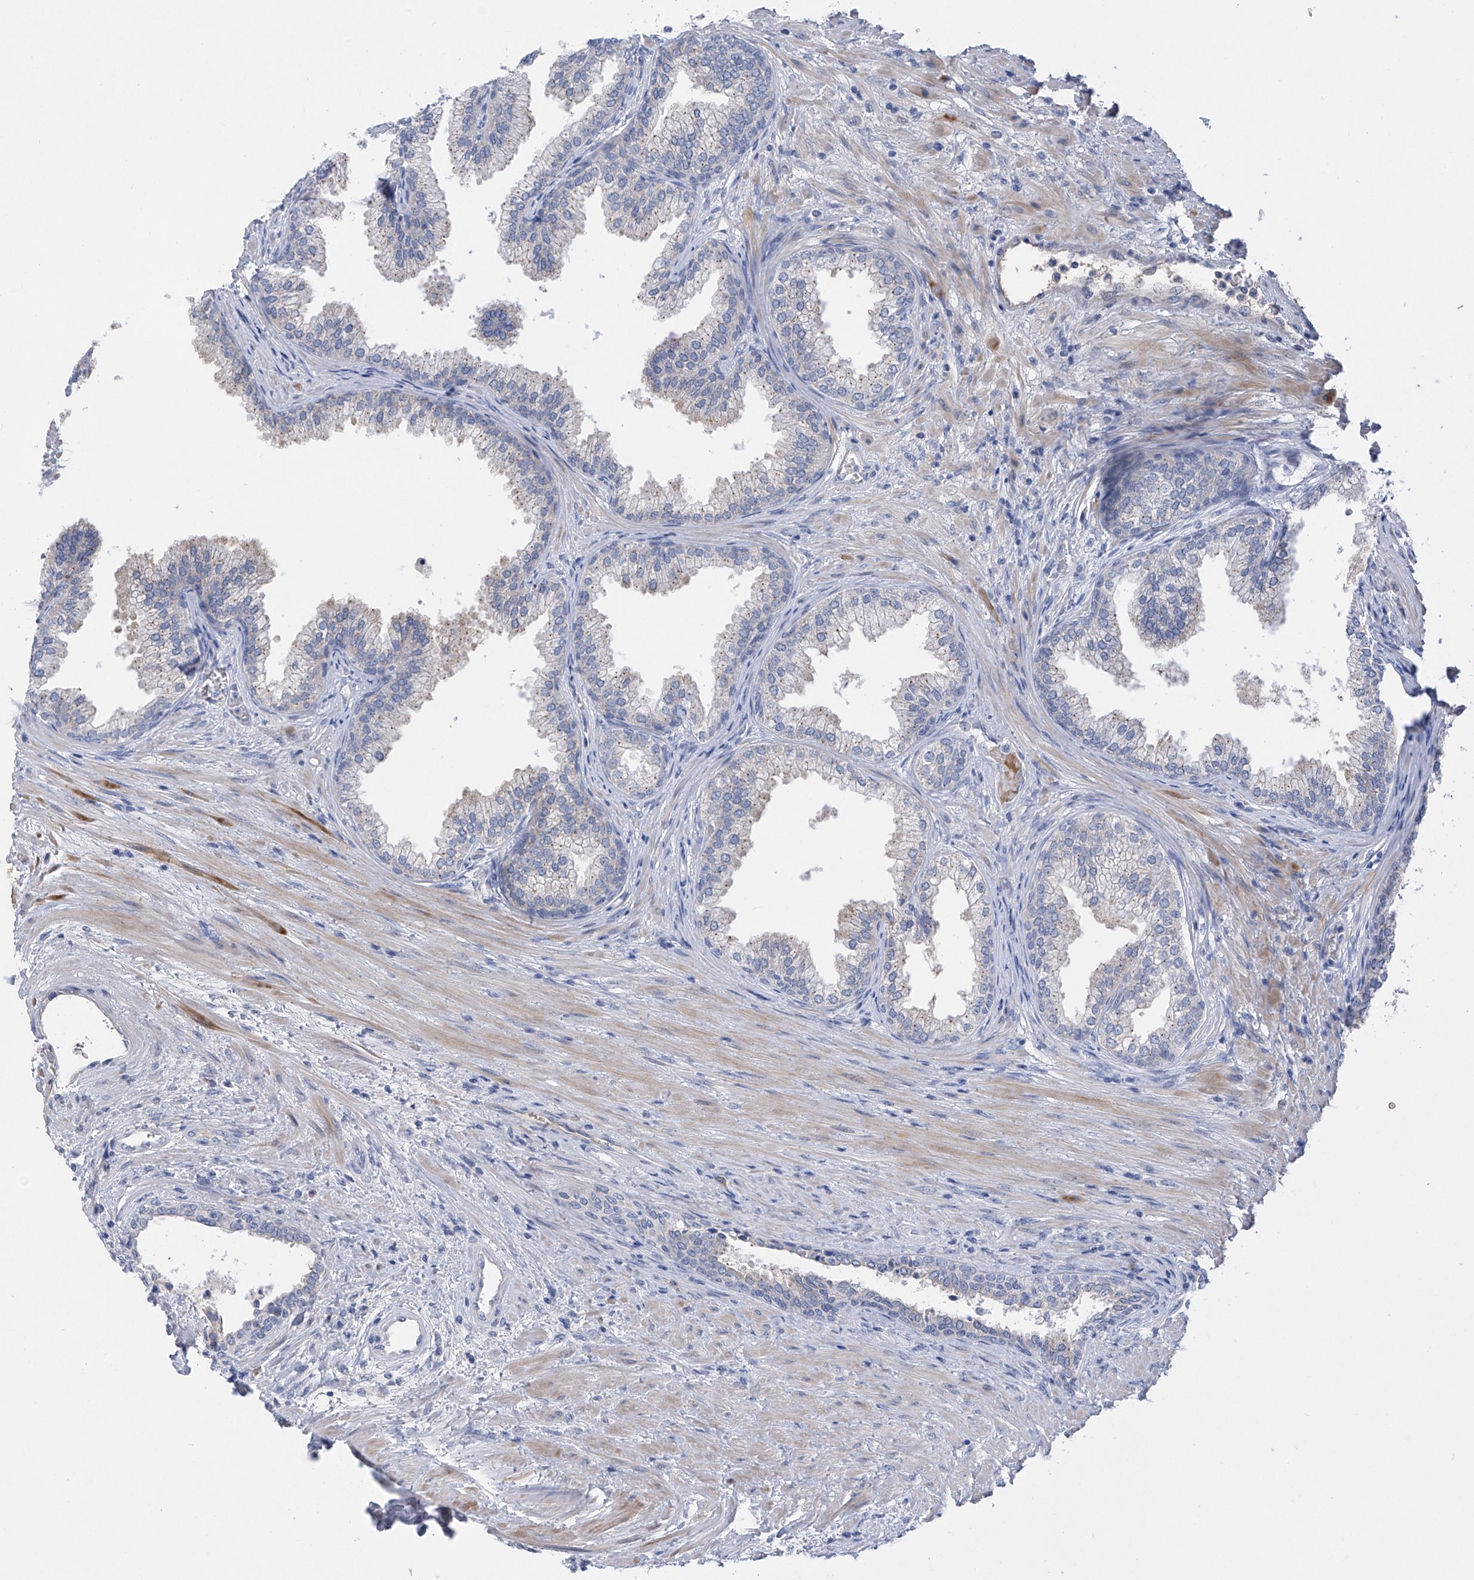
{"staining": {"intensity": "negative", "quantity": "none", "location": "none"}, "tissue": "prostate", "cell_type": "Glandular cells", "image_type": "normal", "snomed": [{"axis": "morphology", "description": "Normal tissue, NOS"}, {"axis": "topography", "description": "Prostate"}], "caption": "This is a image of immunohistochemistry staining of unremarkable prostate, which shows no positivity in glandular cells.", "gene": "SLCO4A1", "patient": {"sex": "male", "age": 76}}